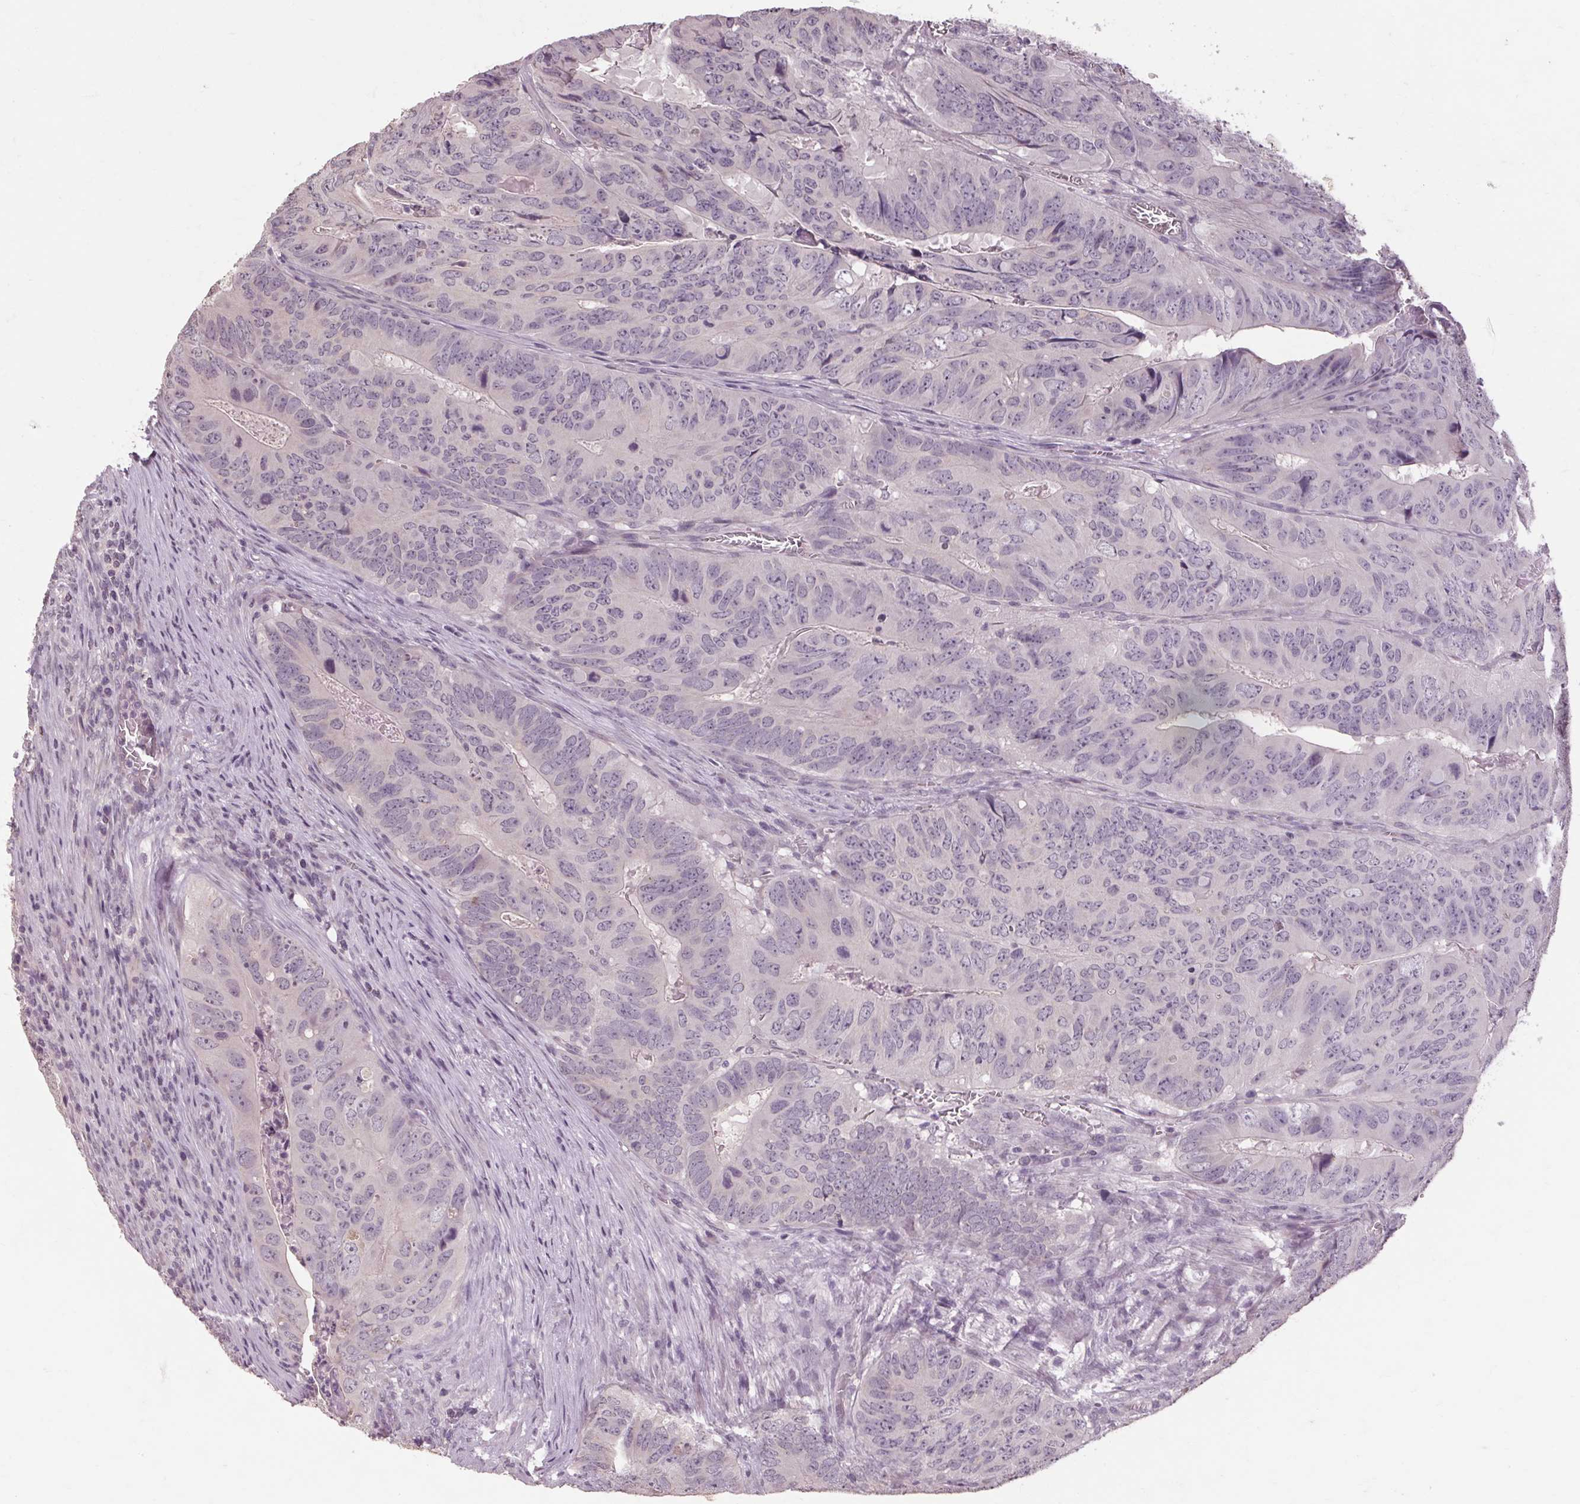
{"staining": {"intensity": "negative", "quantity": "none", "location": "none"}, "tissue": "colorectal cancer", "cell_type": "Tumor cells", "image_type": "cancer", "snomed": [{"axis": "morphology", "description": "Adenocarcinoma, NOS"}, {"axis": "topography", "description": "Colon"}], "caption": "Immunohistochemical staining of colorectal cancer shows no significant staining in tumor cells.", "gene": "POMC", "patient": {"sex": "male", "age": 79}}